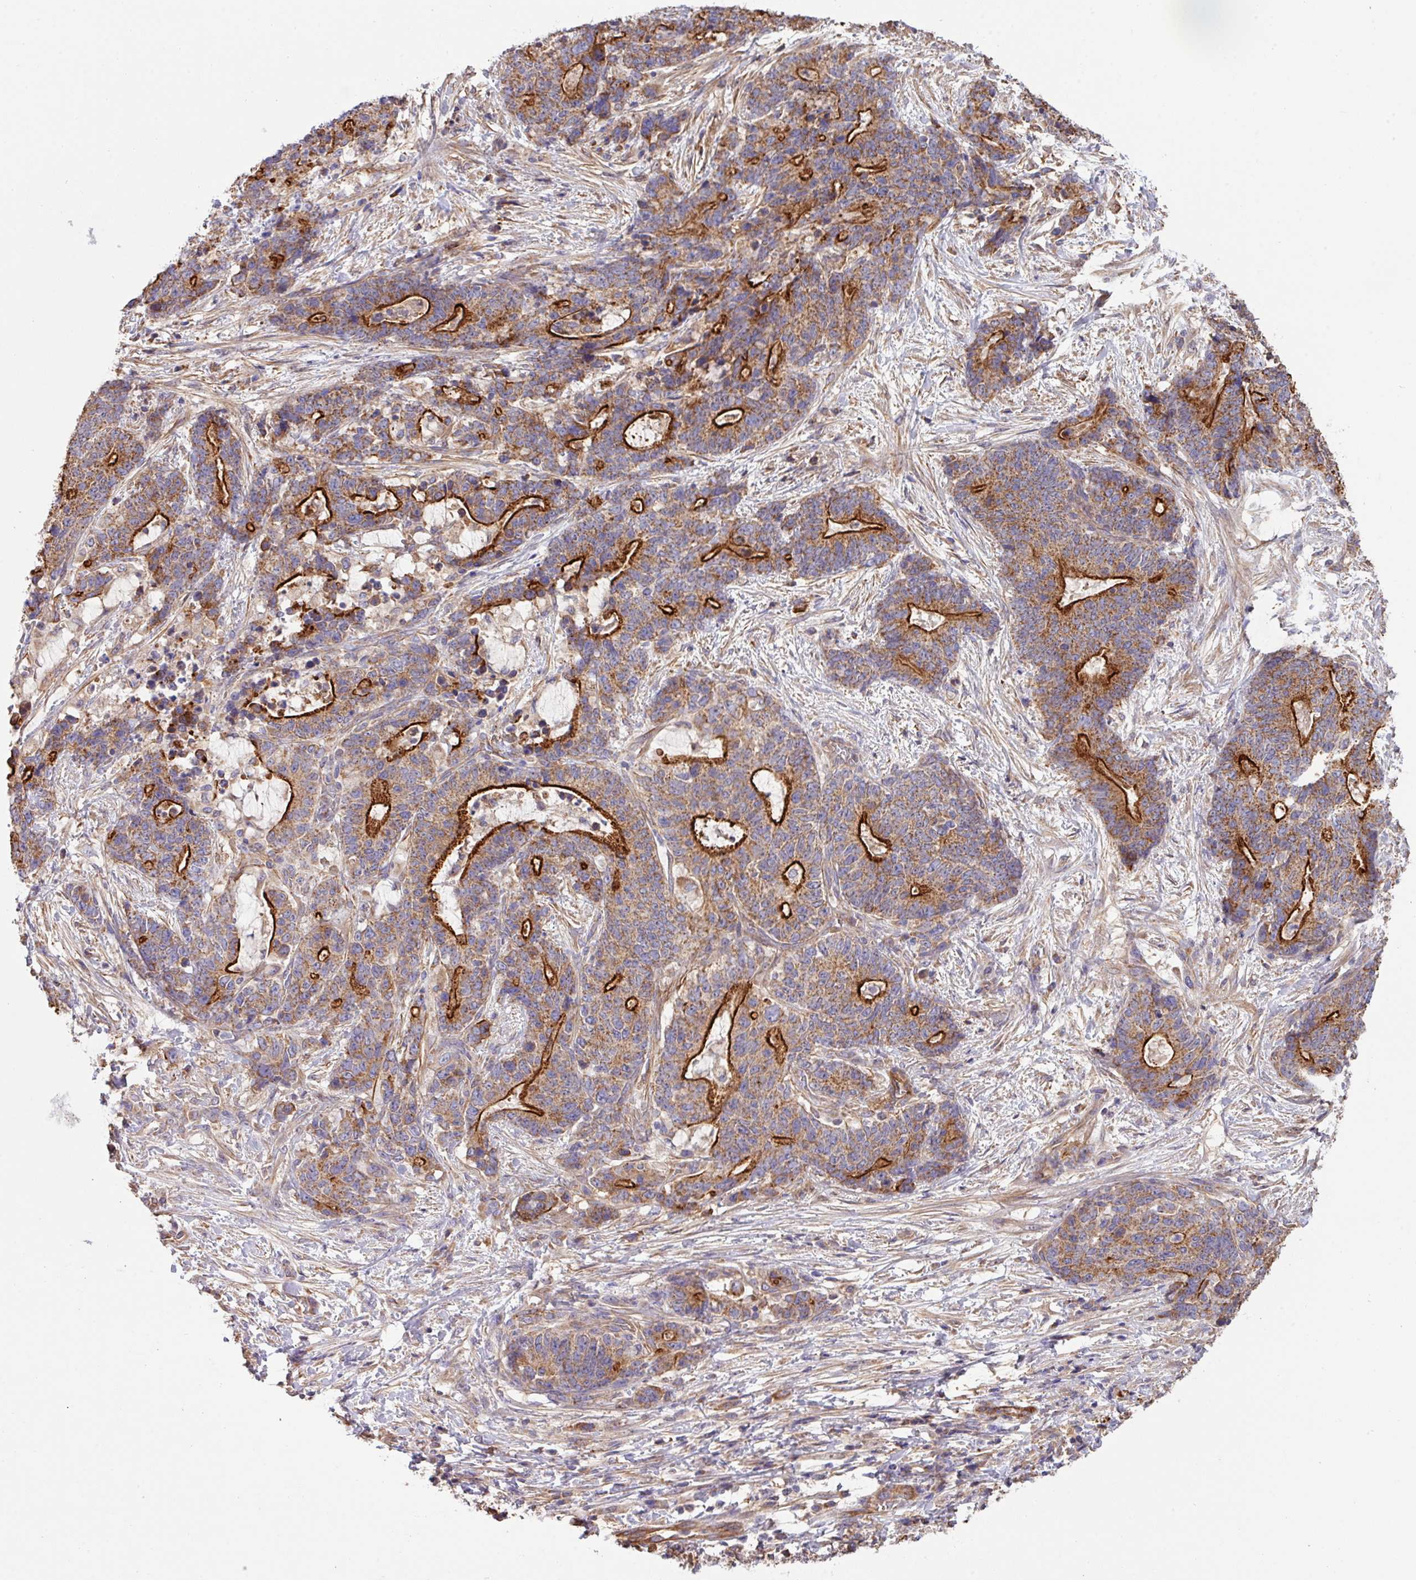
{"staining": {"intensity": "strong", "quantity": ">75%", "location": "cytoplasmic/membranous"}, "tissue": "stomach cancer", "cell_type": "Tumor cells", "image_type": "cancer", "snomed": [{"axis": "morphology", "description": "Normal tissue, NOS"}, {"axis": "morphology", "description": "Adenocarcinoma, NOS"}, {"axis": "topography", "description": "Stomach"}], "caption": "A brown stain shows strong cytoplasmic/membranous staining of a protein in human stomach cancer (adenocarcinoma) tumor cells.", "gene": "LRRC53", "patient": {"sex": "female", "age": 64}}